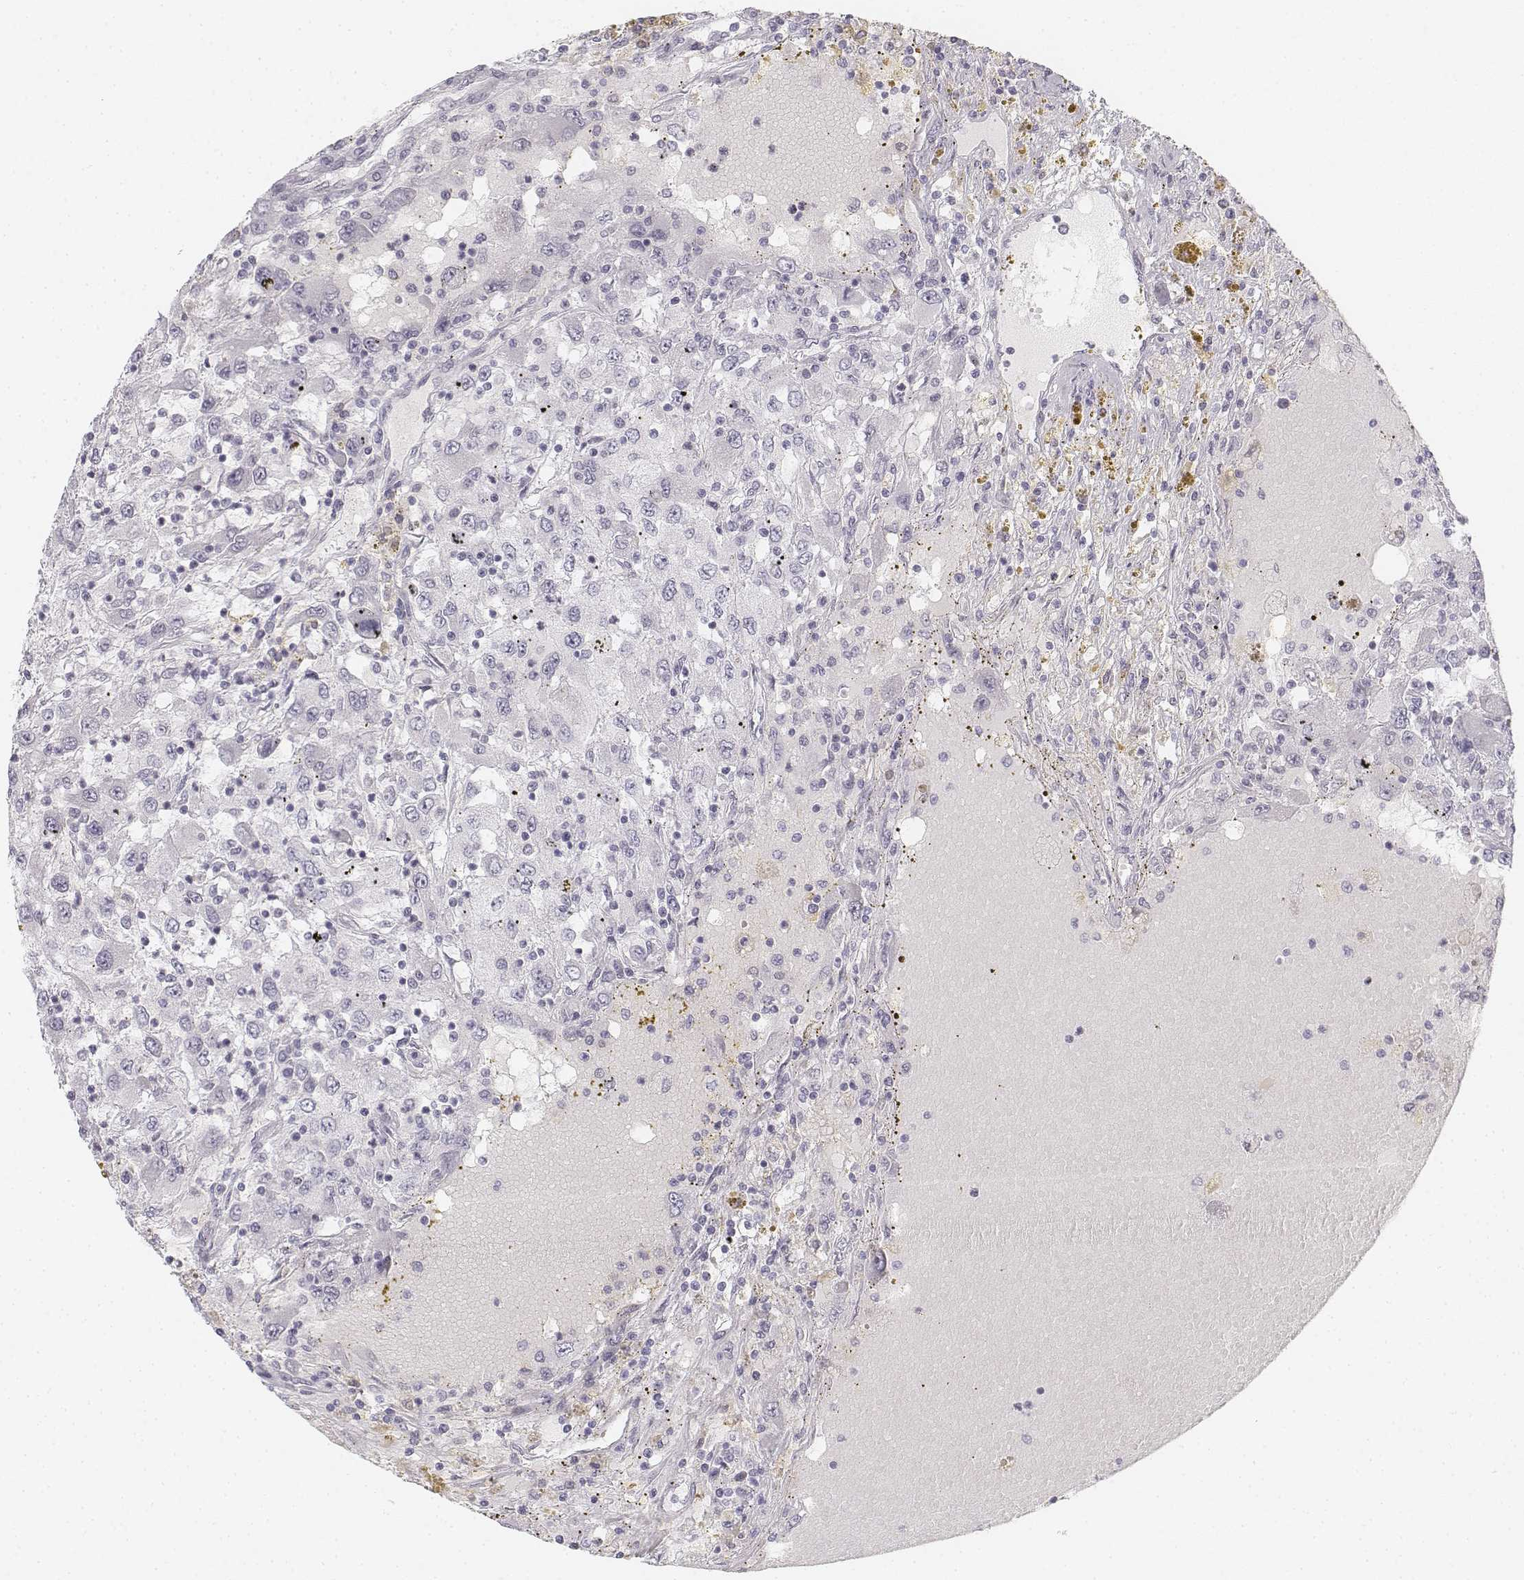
{"staining": {"intensity": "negative", "quantity": "none", "location": "none"}, "tissue": "renal cancer", "cell_type": "Tumor cells", "image_type": "cancer", "snomed": [{"axis": "morphology", "description": "Adenocarcinoma, NOS"}, {"axis": "topography", "description": "Kidney"}], "caption": "This is an immunohistochemistry image of human adenocarcinoma (renal). There is no staining in tumor cells.", "gene": "KRT25", "patient": {"sex": "female", "age": 67}}